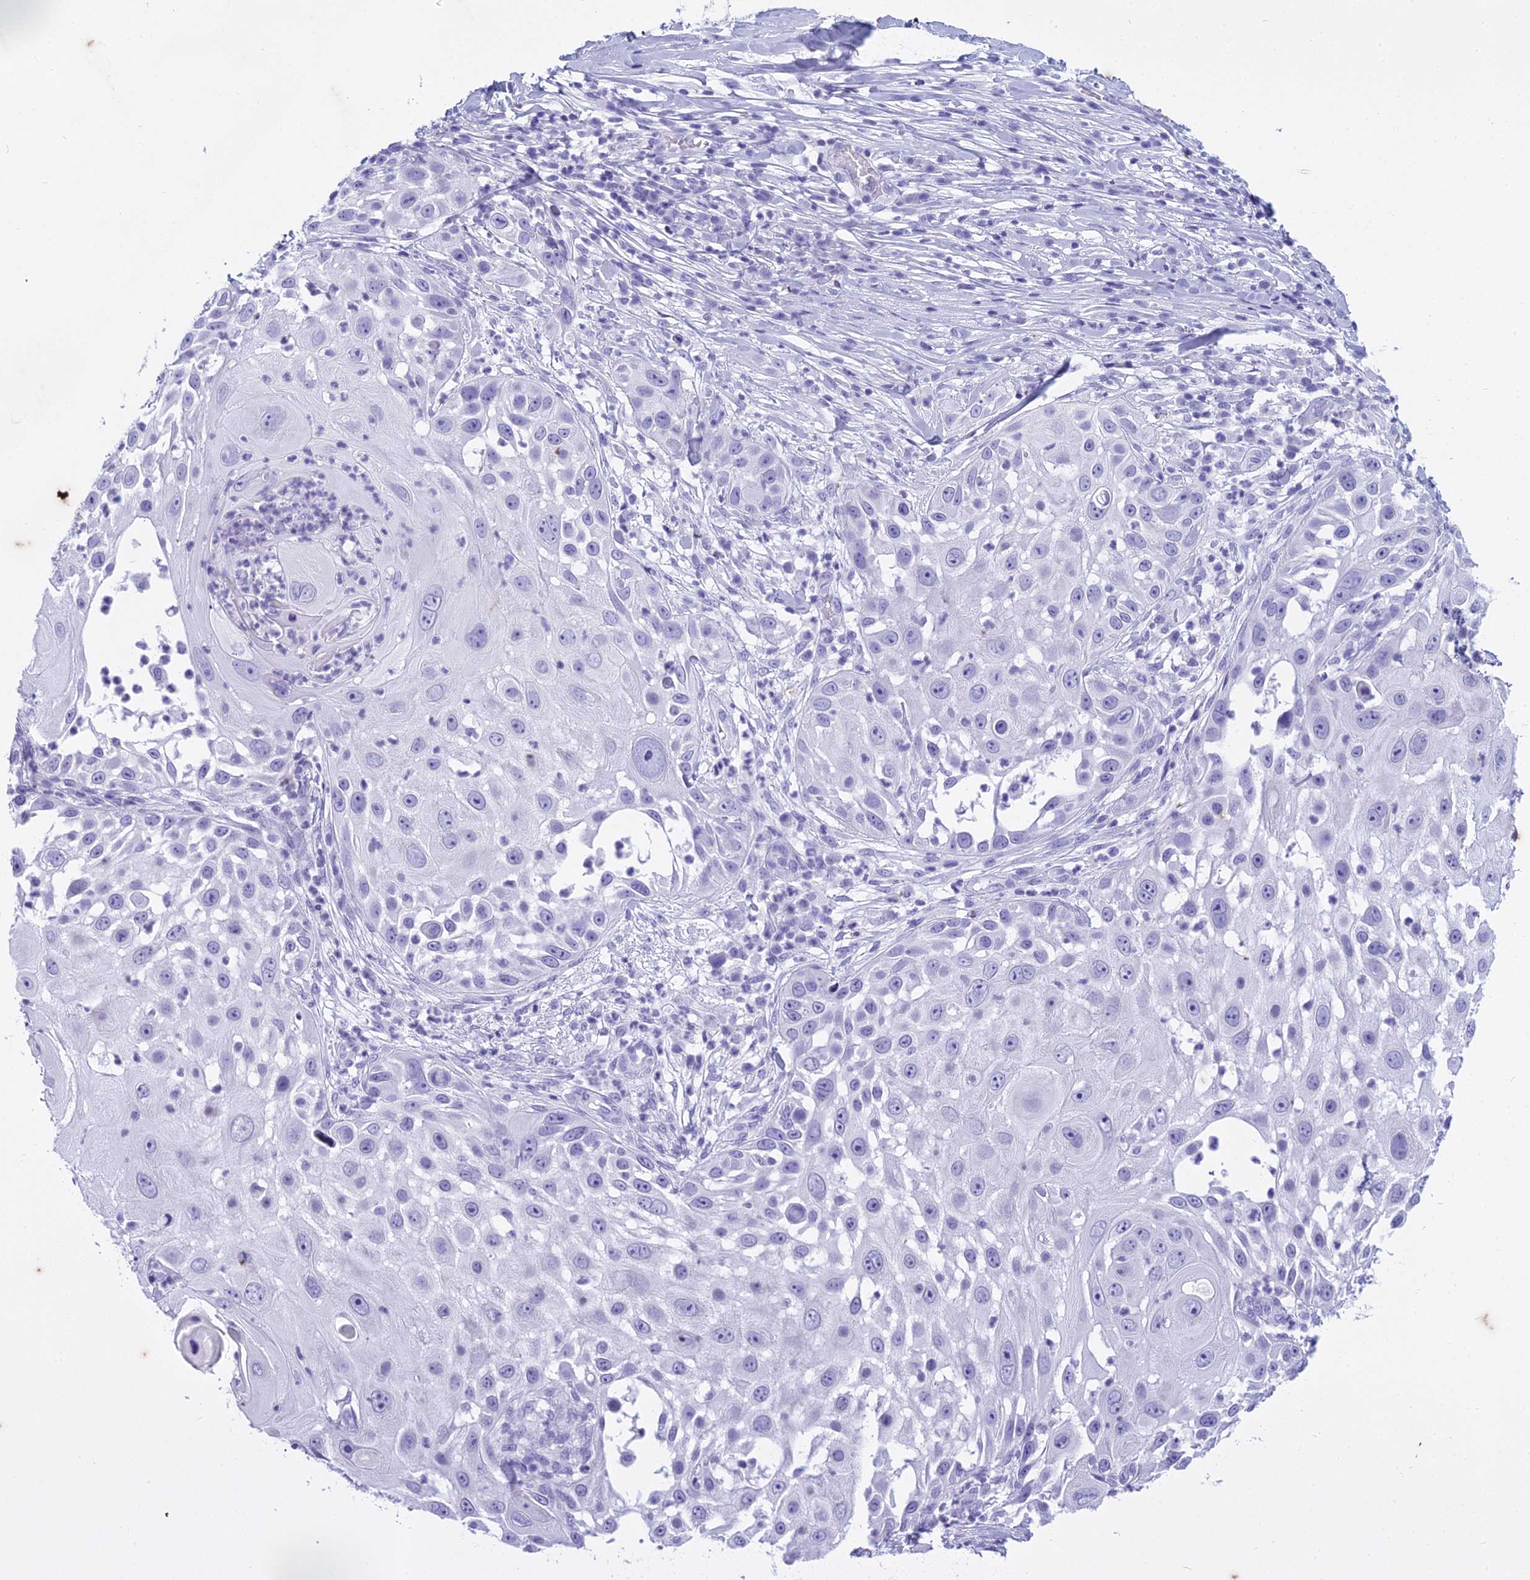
{"staining": {"intensity": "negative", "quantity": "none", "location": "none"}, "tissue": "skin cancer", "cell_type": "Tumor cells", "image_type": "cancer", "snomed": [{"axis": "morphology", "description": "Squamous cell carcinoma, NOS"}, {"axis": "topography", "description": "Skin"}], "caption": "Immunohistochemistry micrograph of neoplastic tissue: human skin squamous cell carcinoma stained with DAB shows no significant protein expression in tumor cells.", "gene": "HMGB4", "patient": {"sex": "female", "age": 44}}